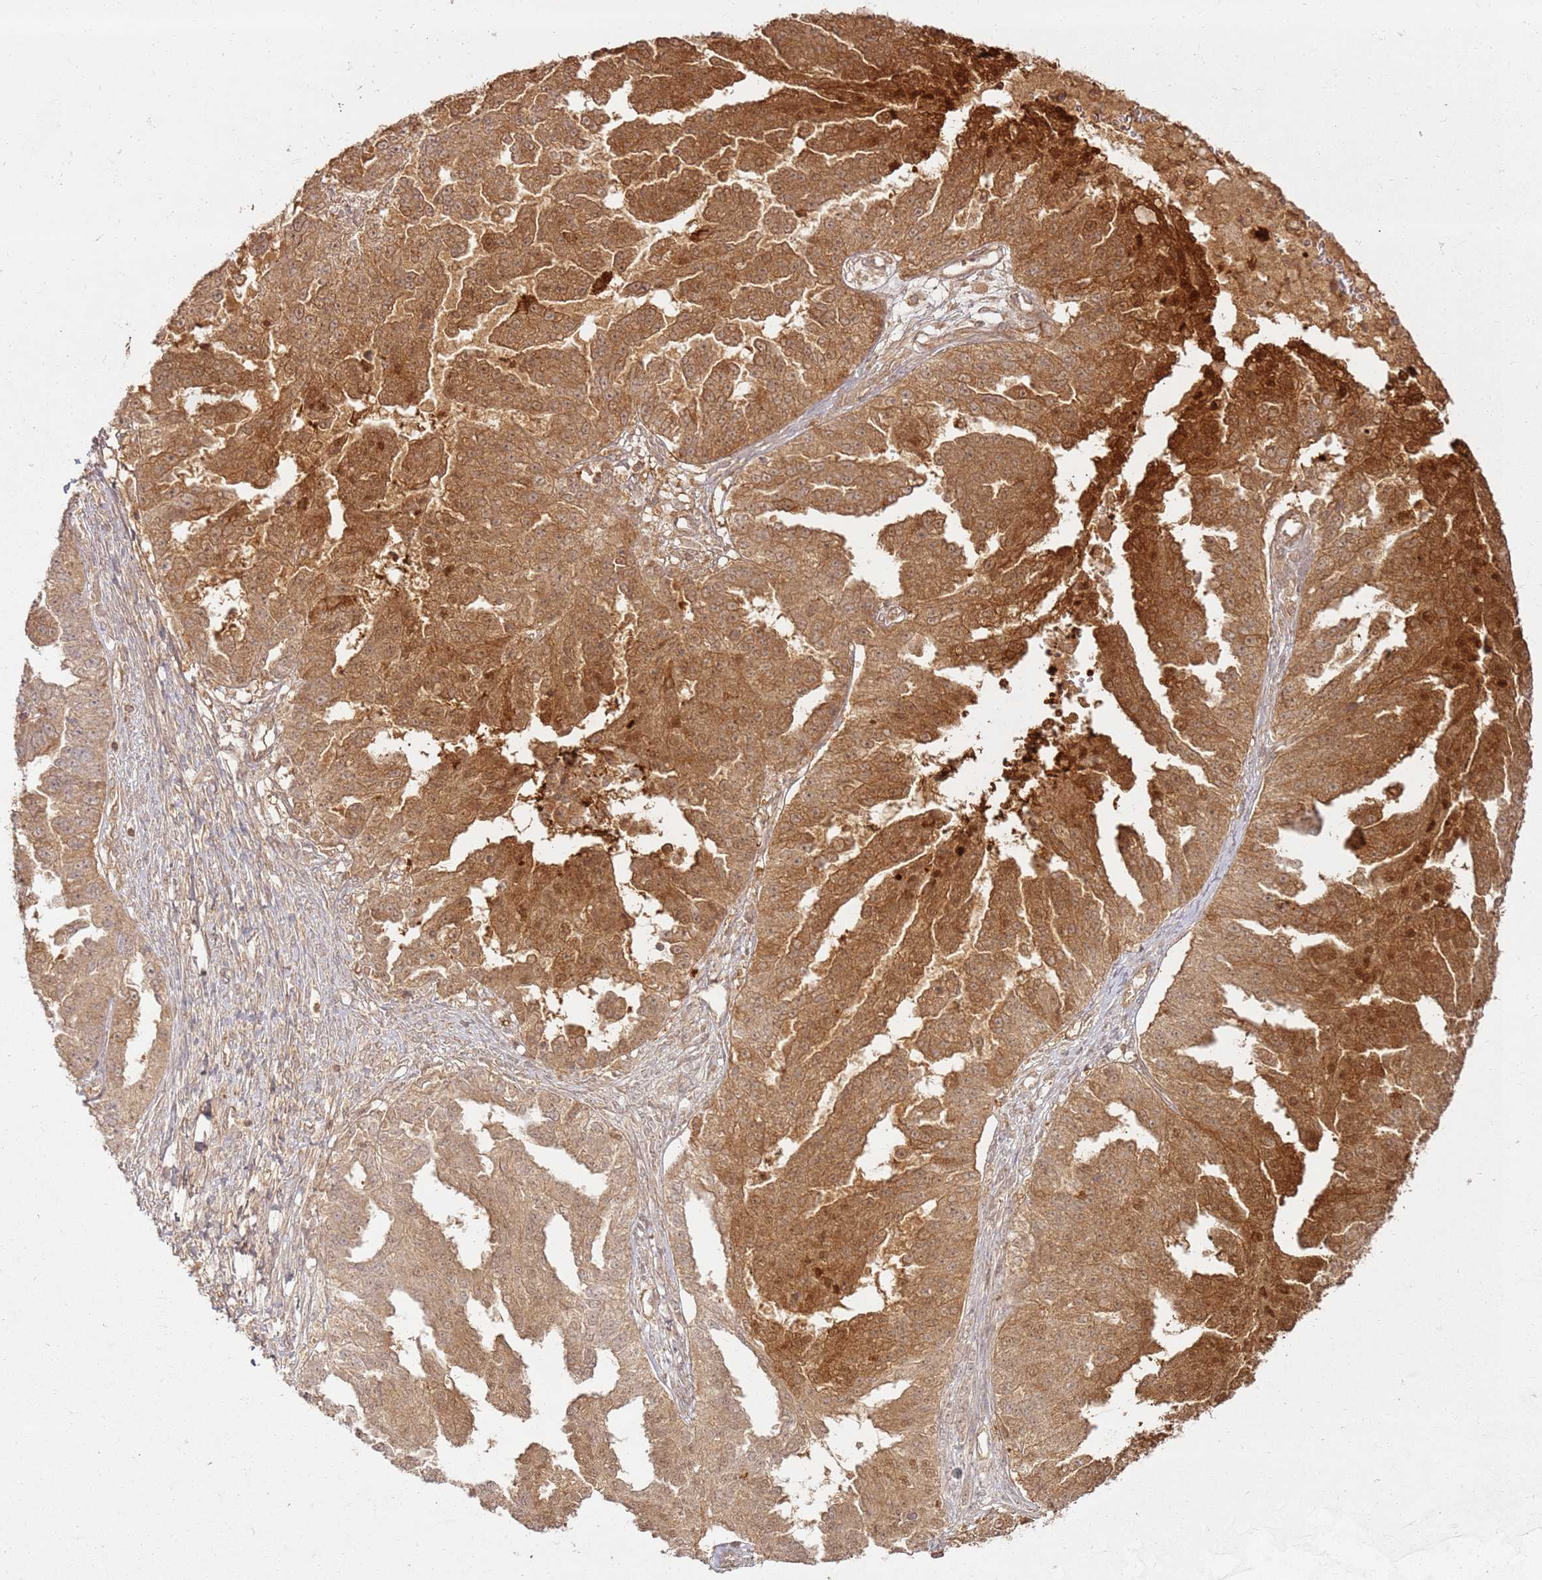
{"staining": {"intensity": "strong", "quantity": ">75%", "location": "cytoplasmic/membranous"}, "tissue": "ovarian cancer", "cell_type": "Tumor cells", "image_type": "cancer", "snomed": [{"axis": "morphology", "description": "Cystadenocarcinoma, serous, NOS"}, {"axis": "topography", "description": "Ovary"}], "caption": "Immunohistochemical staining of ovarian serous cystadenocarcinoma demonstrates high levels of strong cytoplasmic/membranous staining in about >75% of tumor cells.", "gene": "ZNF776", "patient": {"sex": "female", "age": 58}}